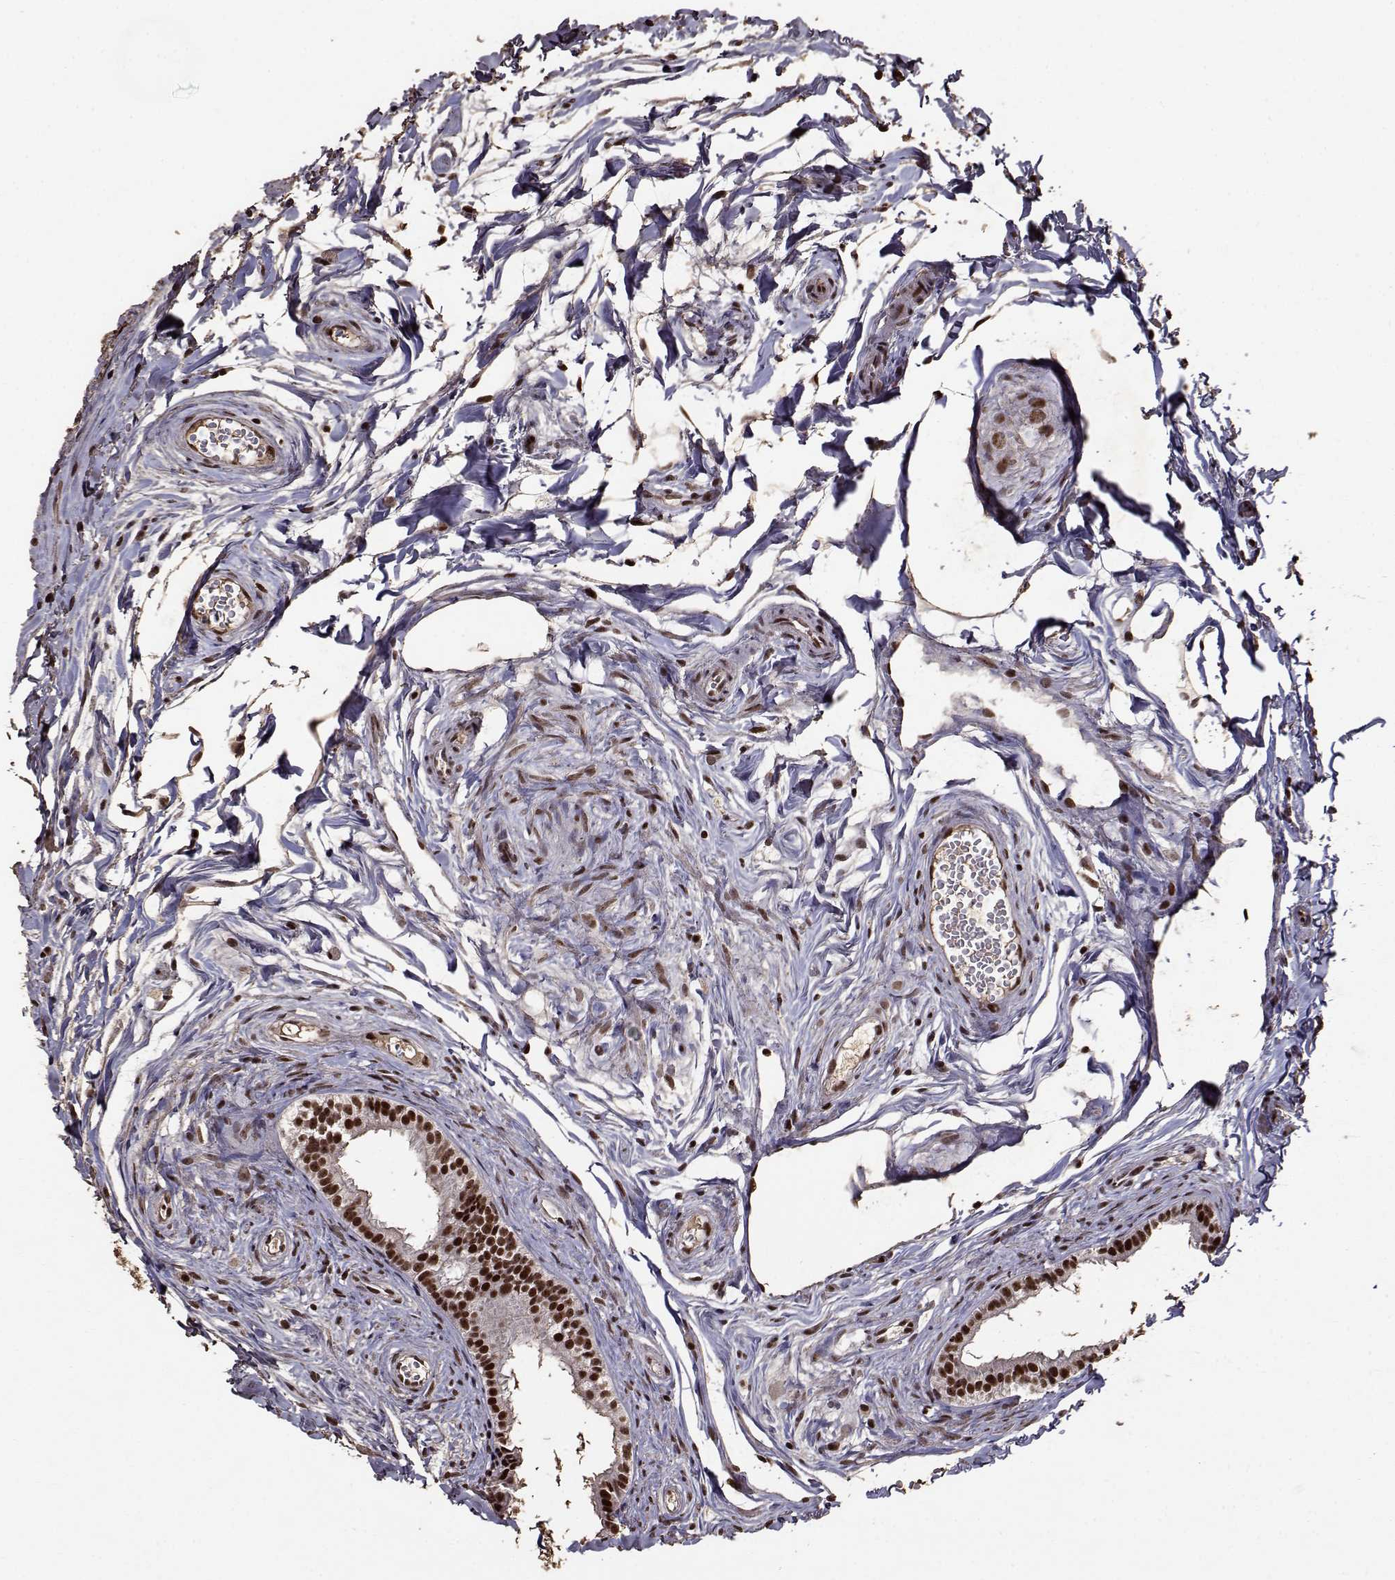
{"staining": {"intensity": "strong", "quantity": ">75%", "location": "nuclear"}, "tissue": "epididymis", "cell_type": "Glandular cells", "image_type": "normal", "snomed": [{"axis": "morphology", "description": "Normal tissue, NOS"}, {"axis": "topography", "description": "Epididymis"}], "caption": "Immunohistochemical staining of normal epididymis displays high levels of strong nuclear expression in about >75% of glandular cells. The staining was performed using DAB (3,3'-diaminobenzidine), with brown indicating positive protein expression. Nuclei are stained blue with hematoxylin.", "gene": "TOE1", "patient": {"sex": "male", "age": 45}}